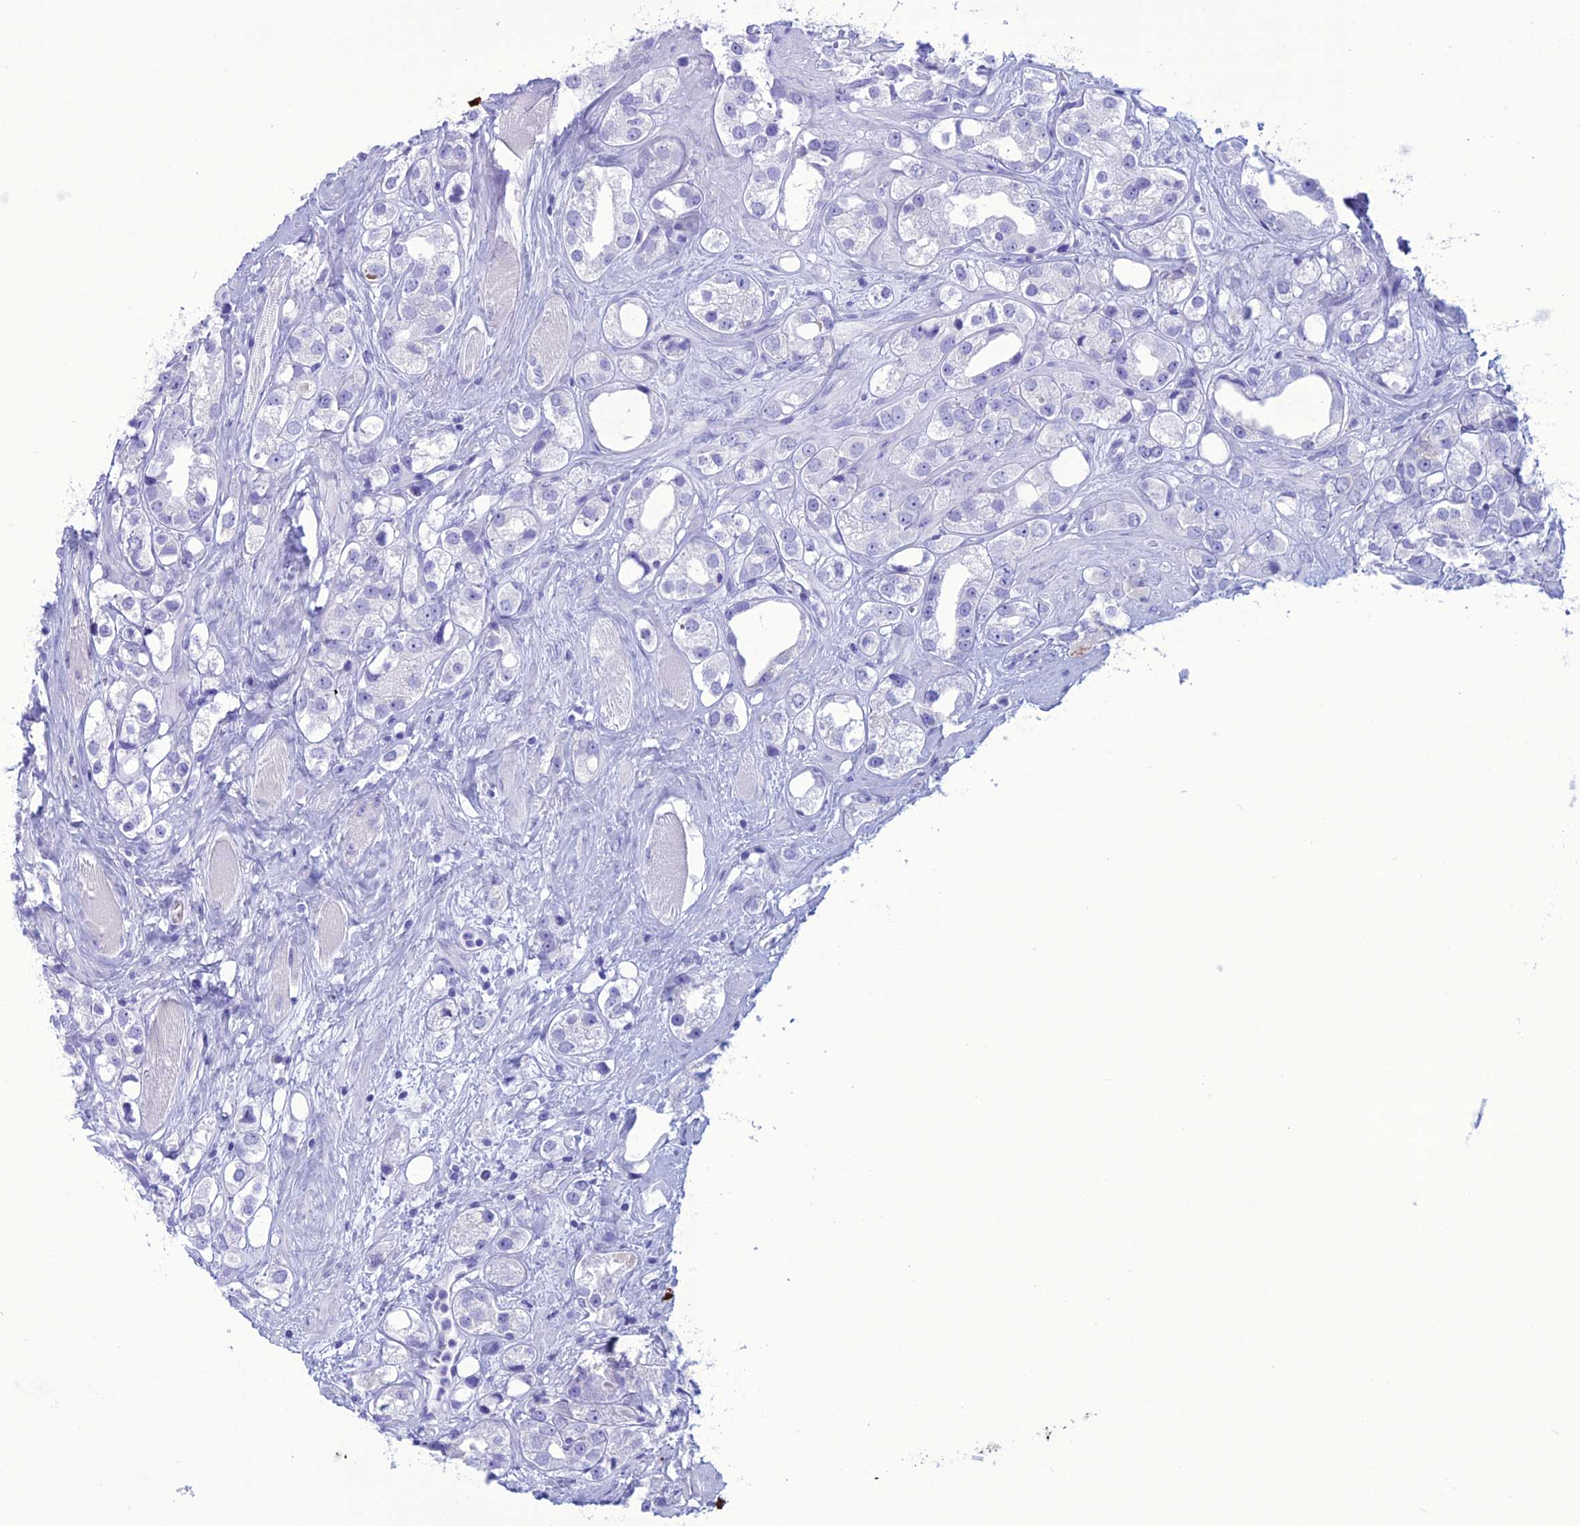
{"staining": {"intensity": "negative", "quantity": "none", "location": "none"}, "tissue": "prostate cancer", "cell_type": "Tumor cells", "image_type": "cancer", "snomed": [{"axis": "morphology", "description": "Adenocarcinoma, NOS"}, {"axis": "topography", "description": "Prostate"}], "caption": "Tumor cells are negative for protein expression in human prostate cancer. The staining is performed using DAB (3,3'-diaminobenzidine) brown chromogen with nuclei counter-stained in using hematoxylin.", "gene": "MZB1", "patient": {"sex": "male", "age": 79}}